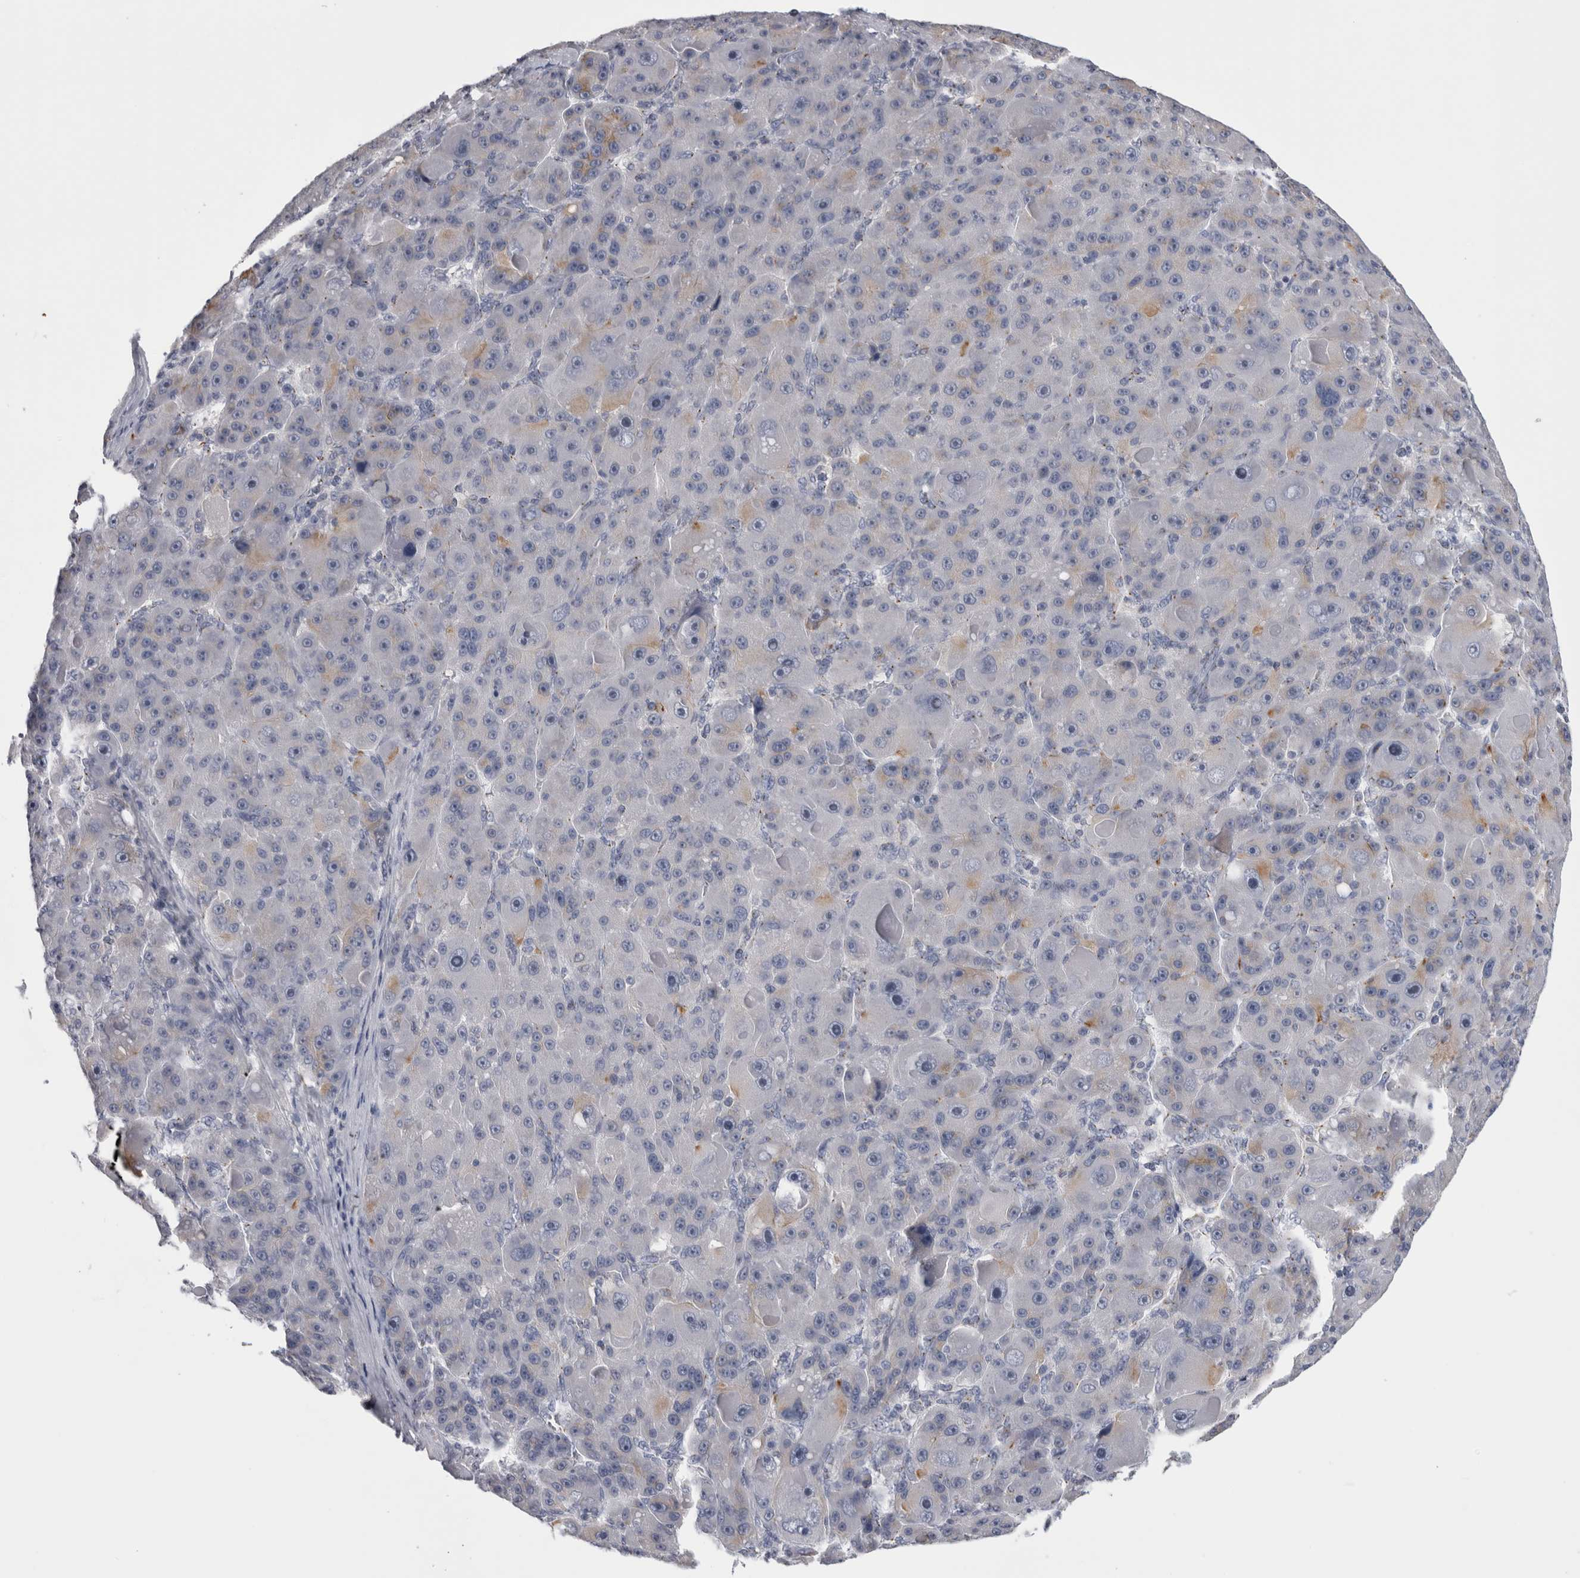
{"staining": {"intensity": "negative", "quantity": "none", "location": "none"}, "tissue": "liver cancer", "cell_type": "Tumor cells", "image_type": "cancer", "snomed": [{"axis": "morphology", "description": "Carcinoma, Hepatocellular, NOS"}, {"axis": "topography", "description": "Liver"}], "caption": "This is an immunohistochemistry image of human hepatocellular carcinoma (liver). There is no staining in tumor cells.", "gene": "AKAP9", "patient": {"sex": "male", "age": 76}}